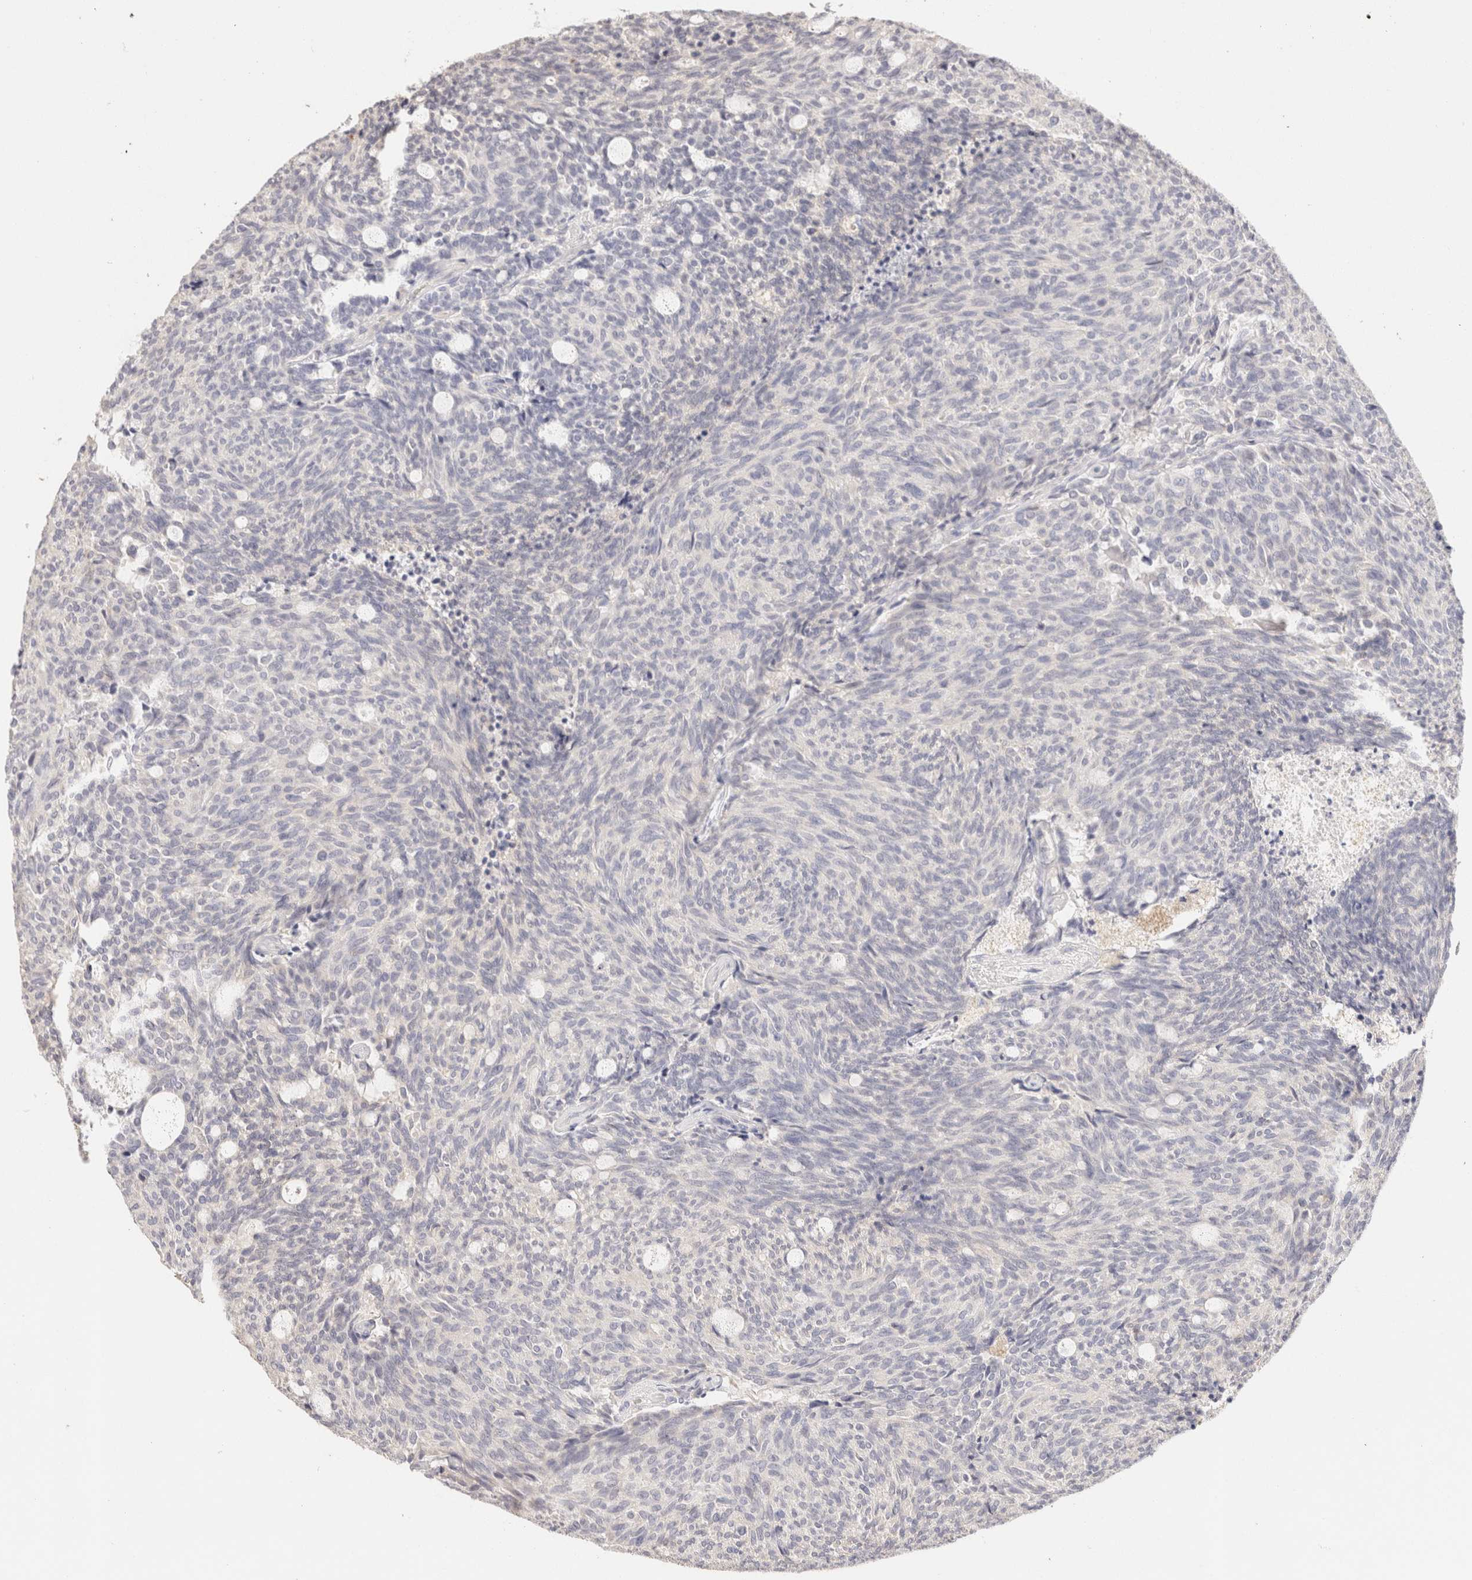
{"staining": {"intensity": "negative", "quantity": "none", "location": "none"}, "tissue": "carcinoid", "cell_type": "Tumor cells", "image_type": "cancer", "snomed": [{"axis": "morphology", "description": "Carcinoid, malignant, NOS"}, {"axis": "topography", "description": "Pancreas"}], "caption": "The immunohistochemistry (IHC) photomicrograph has no significant staining in tumor cells of malignant carcinoid tissue.", "gene": "SCGB2A2", "patient": {"sex": "female", "age": 54}}